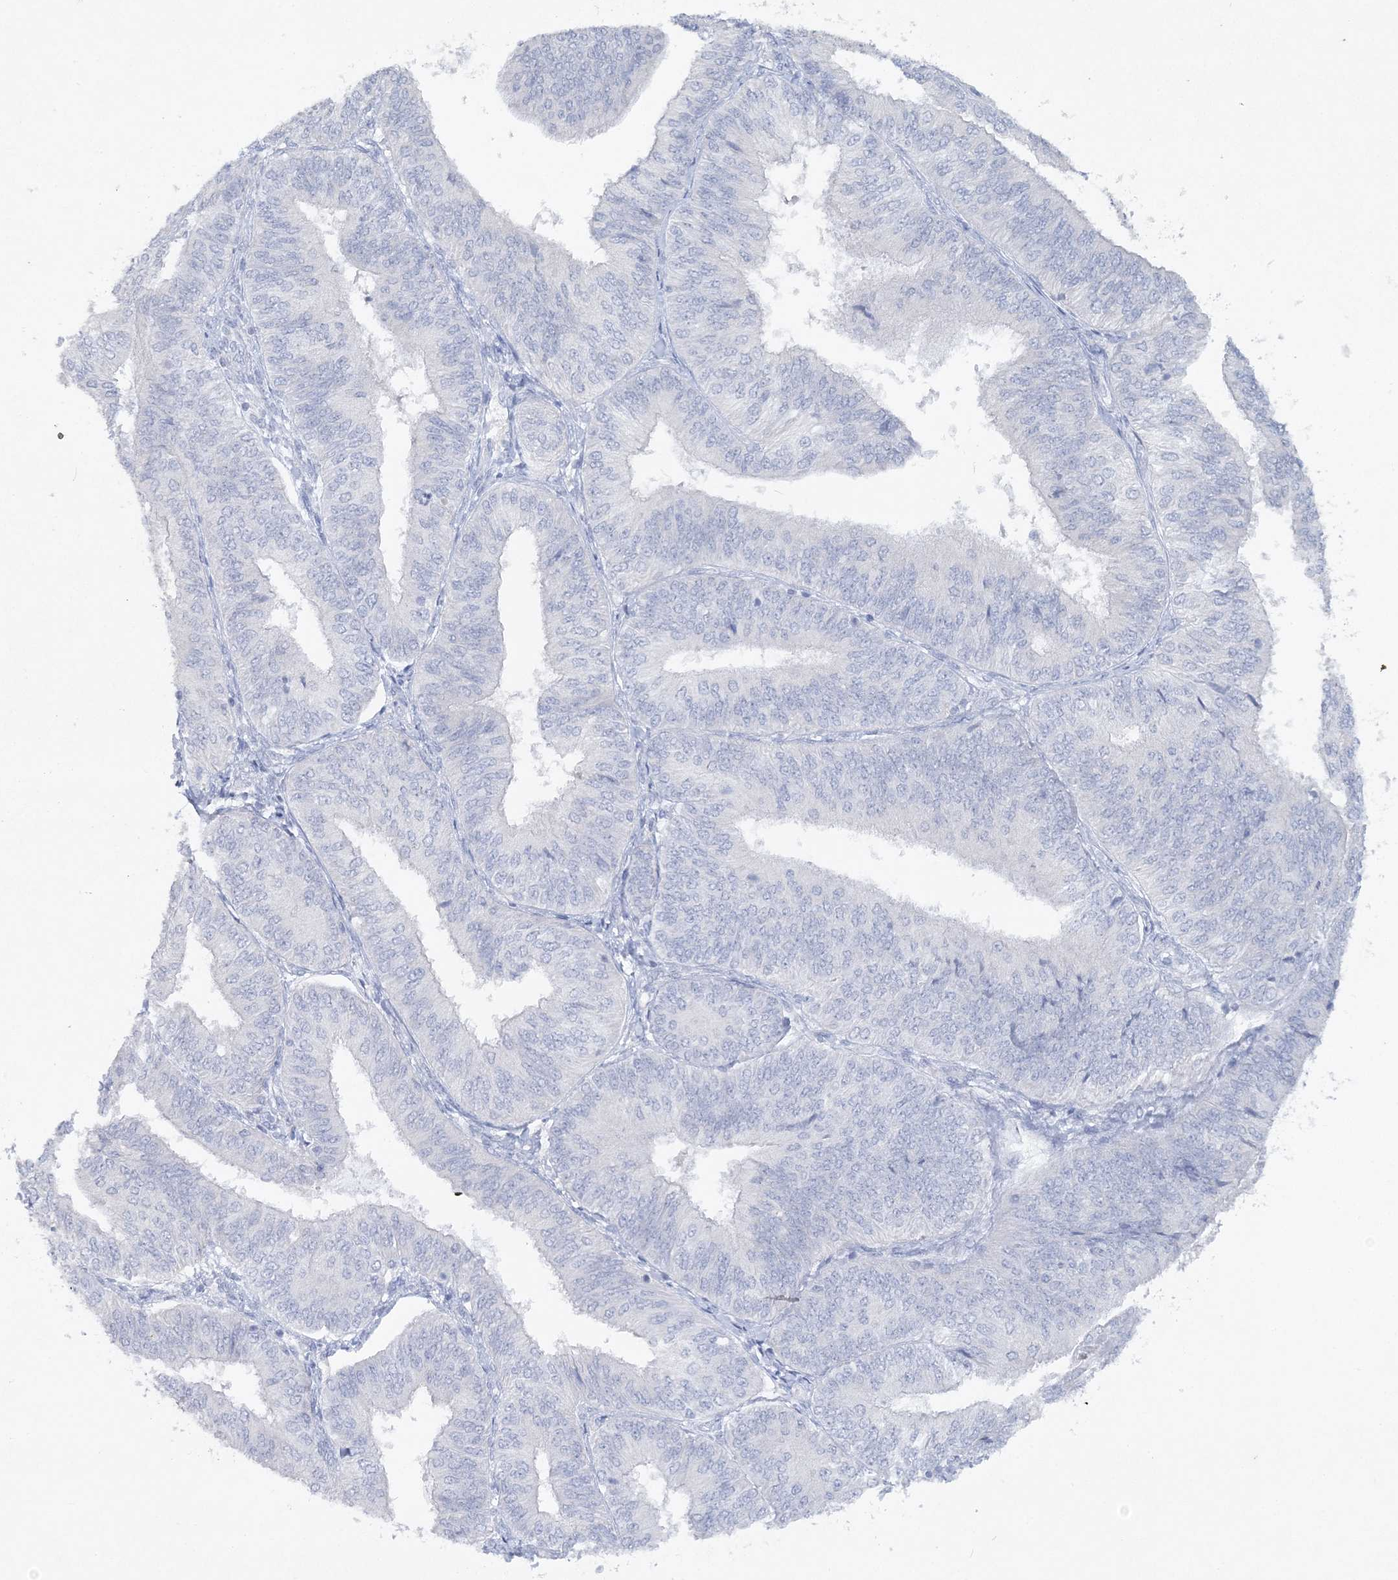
{"staining": {"intensity": "negative", "quantity": "none", "location": "none"}, "tissue": "endometrial cancer", "cell_type": "Tumor cells", "image_type": "cancer", "snomed": [{"axis": "morphology", "description": "Adenocarcinoma, NOS"}, {"axis": "topography", "description": "Endometrium"}], "caption": "DAB immunohistochemical staining of human endometrial adenocarcinoma exhibits no significant staining in tumor cells.", "gene": "GCKR", "patient": {"sex": "female", "age": 58}}